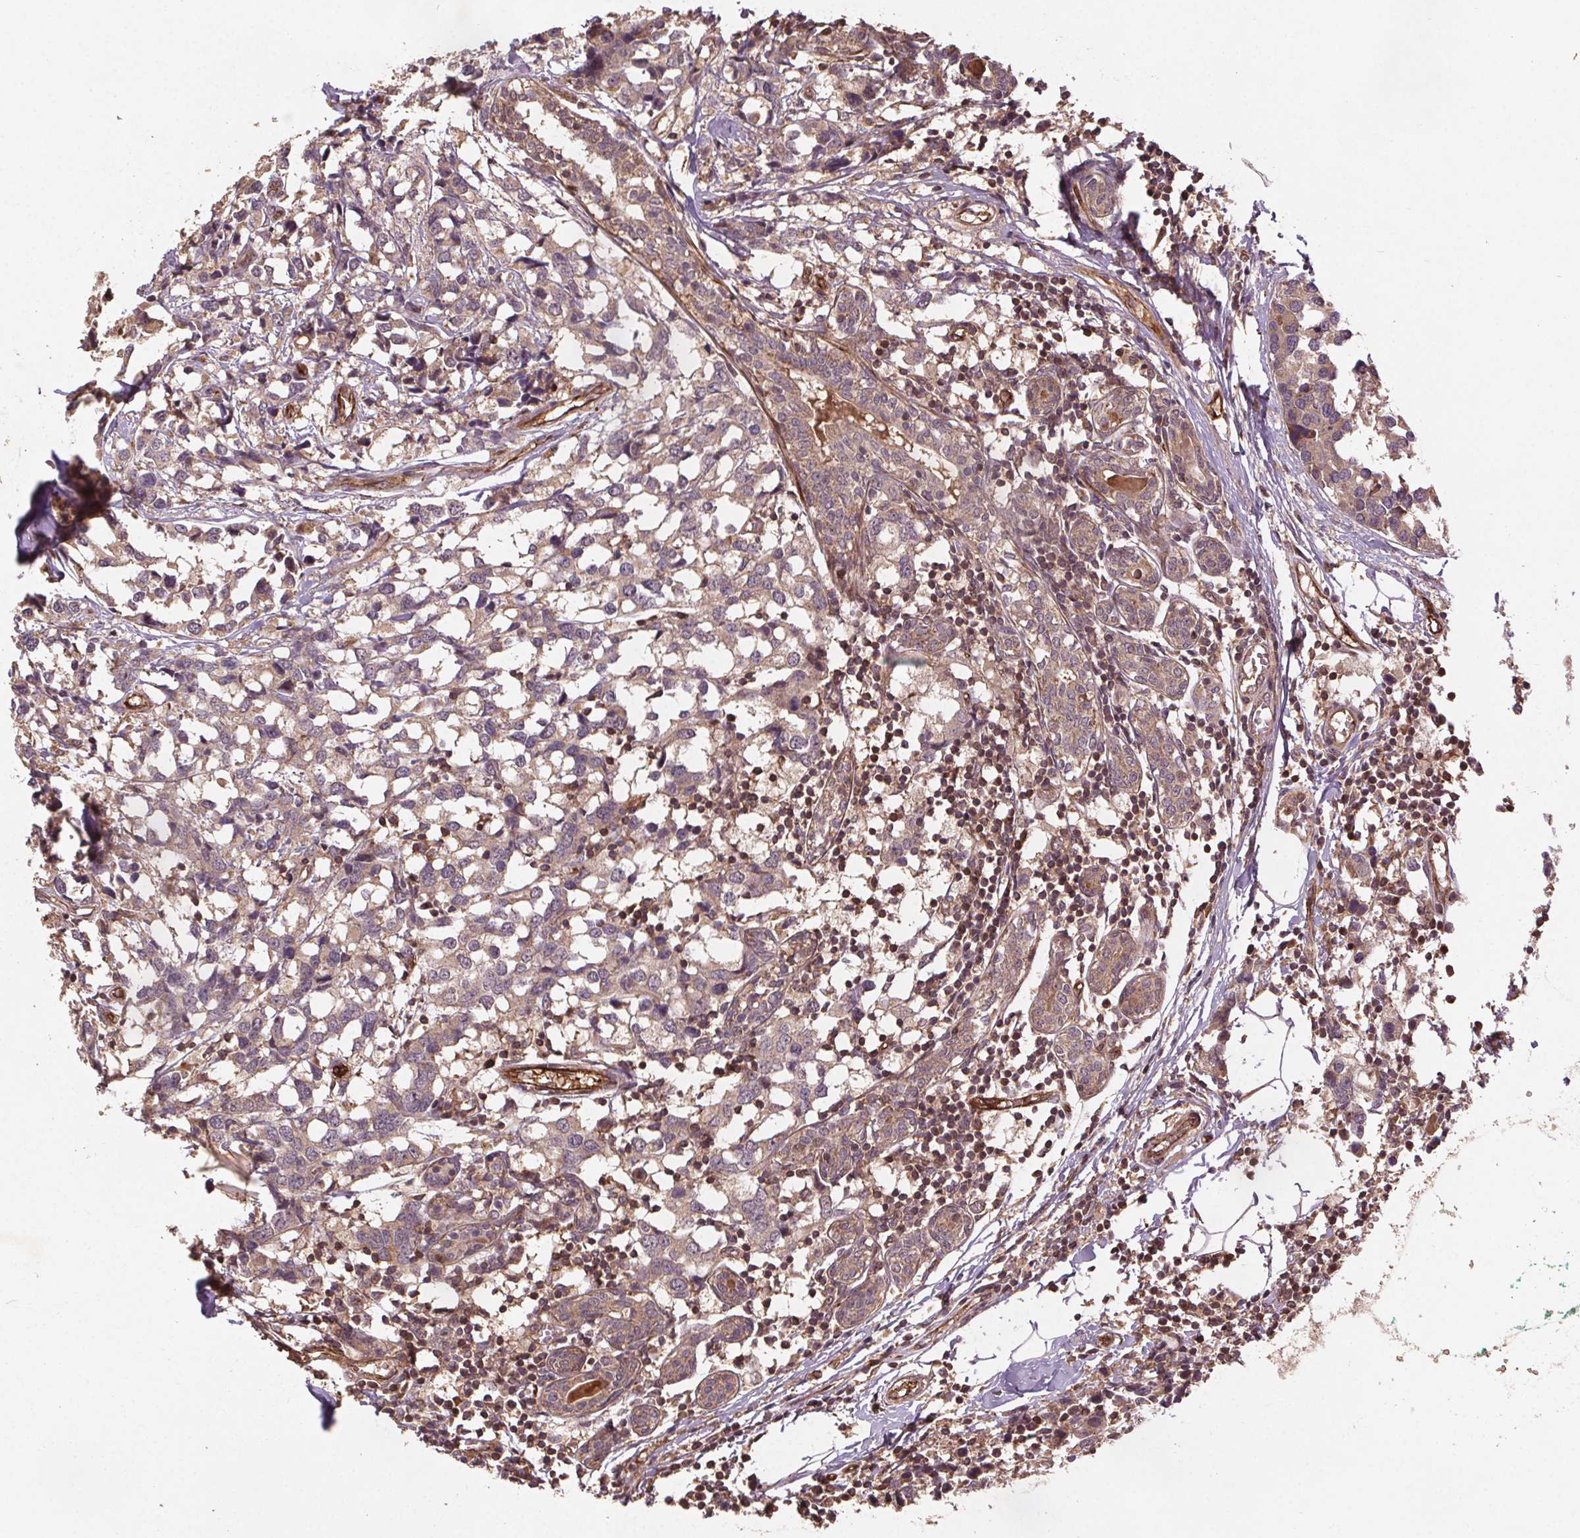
{"staining": {"intensity": "weak", "quantity": "25%-75%", "location": "cytoplasmic/membranous"}, "tissue": "breast cancer", "cell_type": "Tumor cells", "image_type": "cancer", "snomed": [{"axis": "morphology", "description": "Lobular carcinoma"}, {"axis": "topography", "description": "Breast"}], "caption": "Protein staining shows weak cytoplasmic/membranous staining in approximately 25%-75% of tumor cells in lobular carcinoma (breast).", "gene": "SEC14L2", "patient": {"sex": "female", "age": 59}}